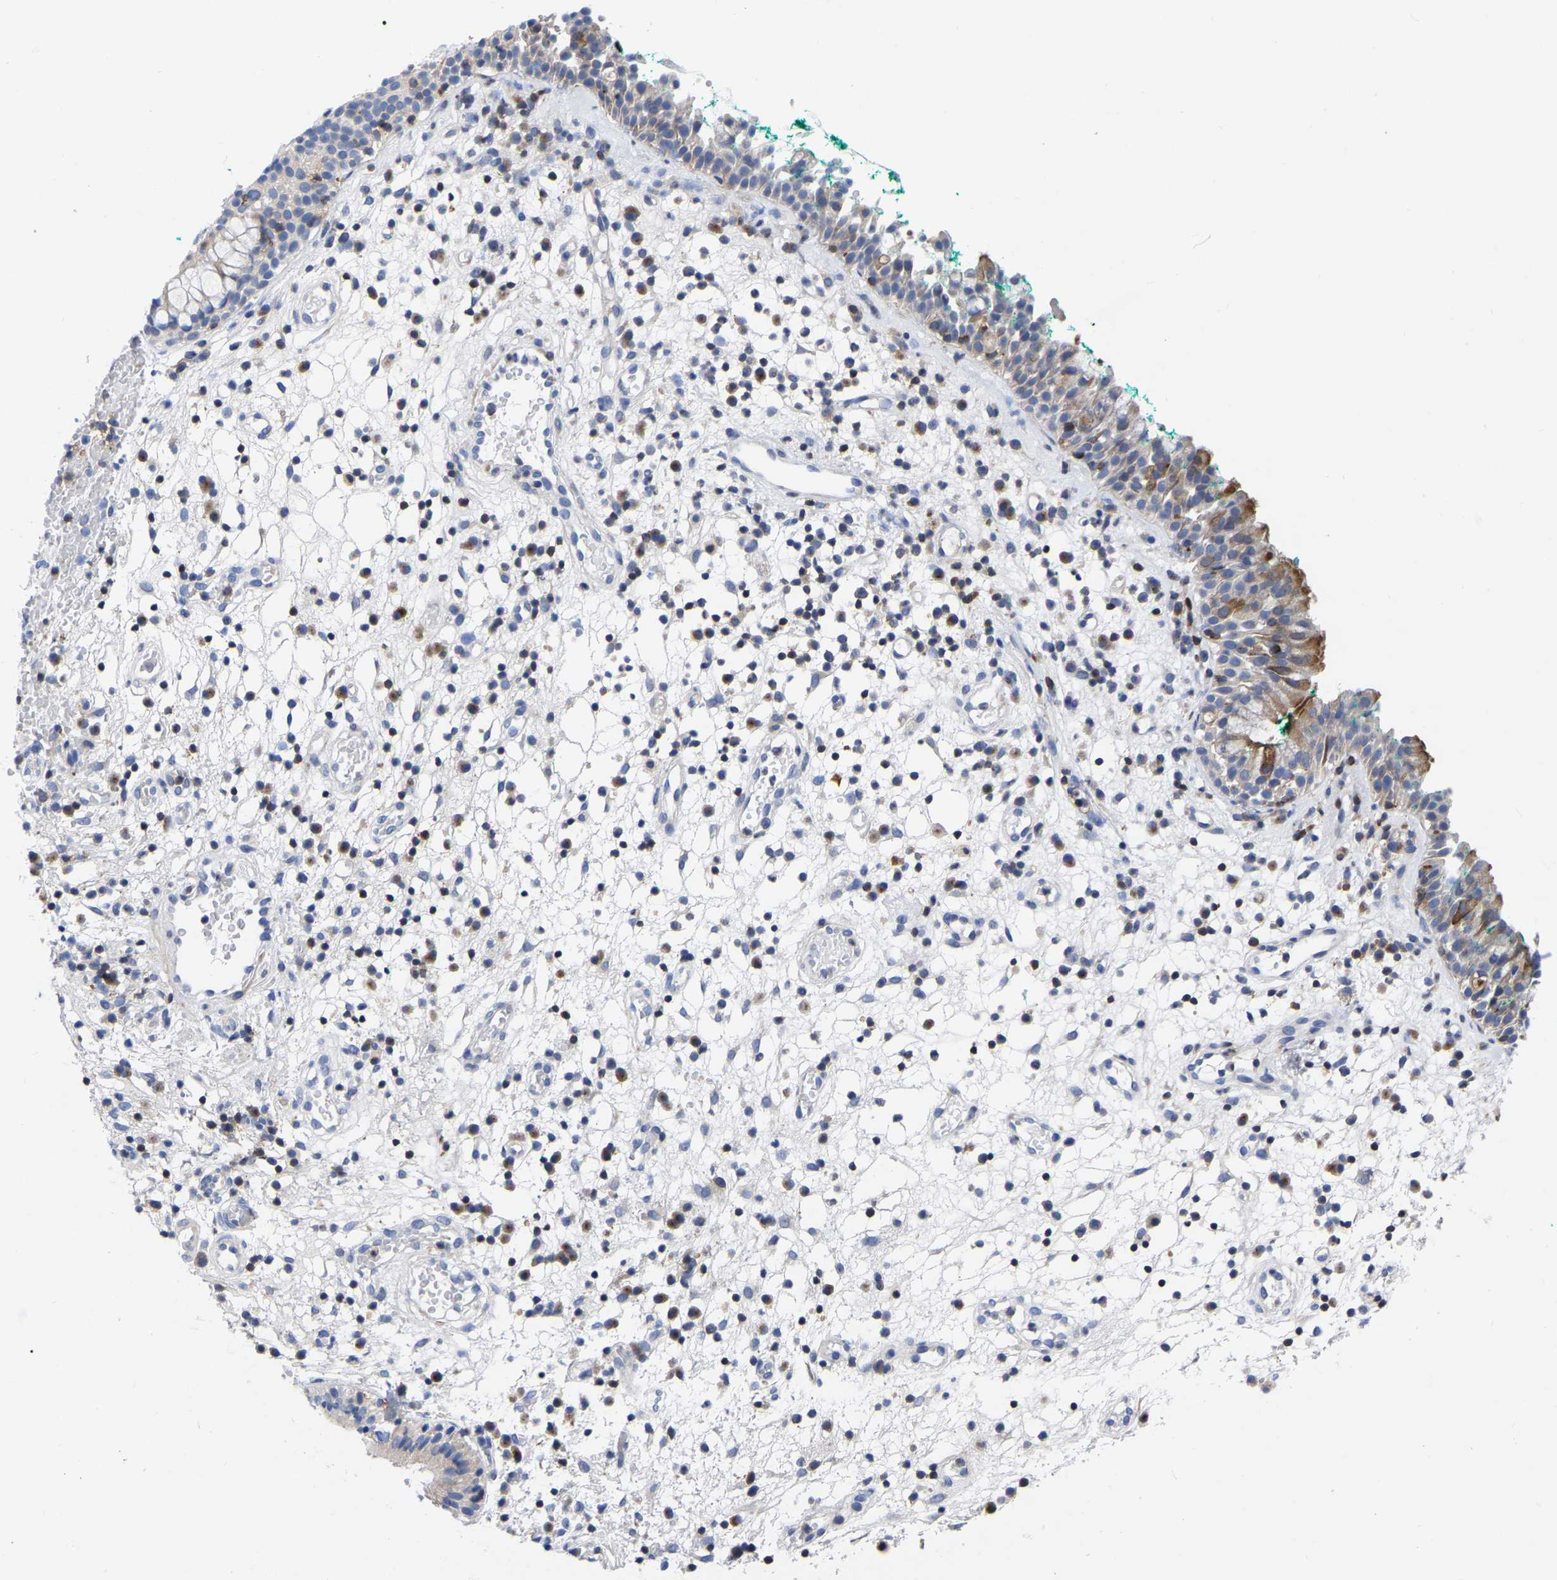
{"staining": {"intensity": "strong", "quantity": "25%-75%", "location": "cytoplasmic/membranous"}, "tissue": "nasopharynx", "cell_type": "Respiratory epithelial cells", "image_type": "normal", "snomed": [{"axis": "morphology", "description": "Normal tissue, NOS"}, {"axis": "morphology", "description": "Basal cell carcinoma"}, {"axis": "topography", "description": "Cartilage tissue"}, {"axis": "topography", "description": "Nasopharynx"}, {"axis": "topography", "description": "Oral tissue"}], "caption": "The micrograph demonstrates immunohistochemical staining of normal nasopharynx. There is strong cytoplasmic/membranous staining is identified in about 25%-75% of respiratory epithelial cells. (IHC, brightfield microscopy, high magnification).", "gene": "PTPN7", "patient": {"sex": "female", "age": 77}}